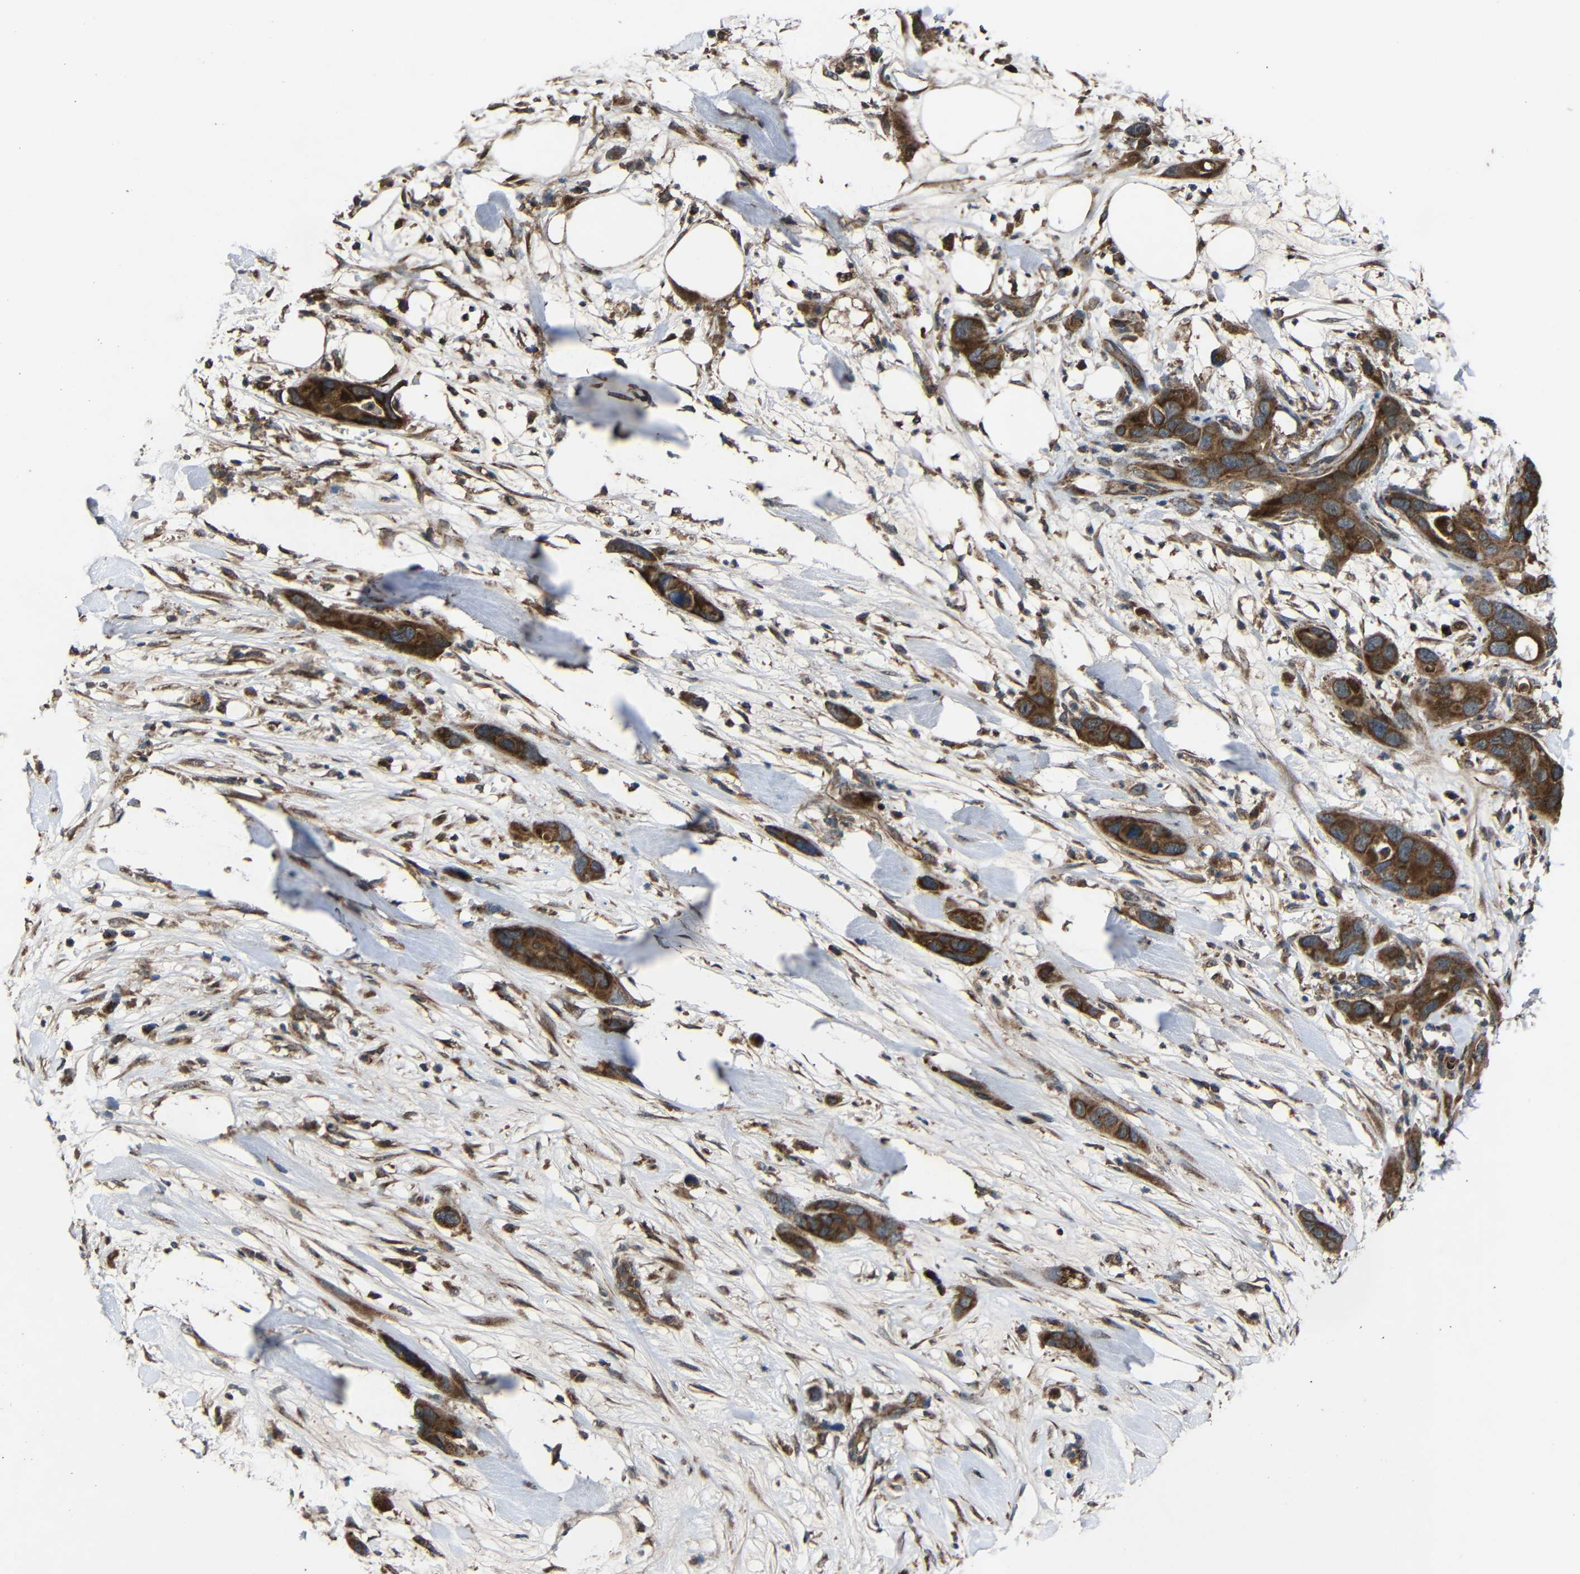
{"staining": {"intensity": "strong", "quantity": ">75%", "location": "cytoplasmic/membranous"}, "tissue": "pancreatic cancer", "cell_type": "Tumor cells", "image_type": "cancer", "snomed": [{"axis": "morphology", "description": "Adenocarcinoma, NOS"}, {"axis": "topography", "description": "Pancreas"}], "caption": "Immunohistochemical staining of human pancreatic cancer shows high levels of strong cytoplasmic/membranous protein staining in approximately >75% of tumor cells.", "gene": "C1GALT1", "patient": {"sex": "female", "age": 71}}